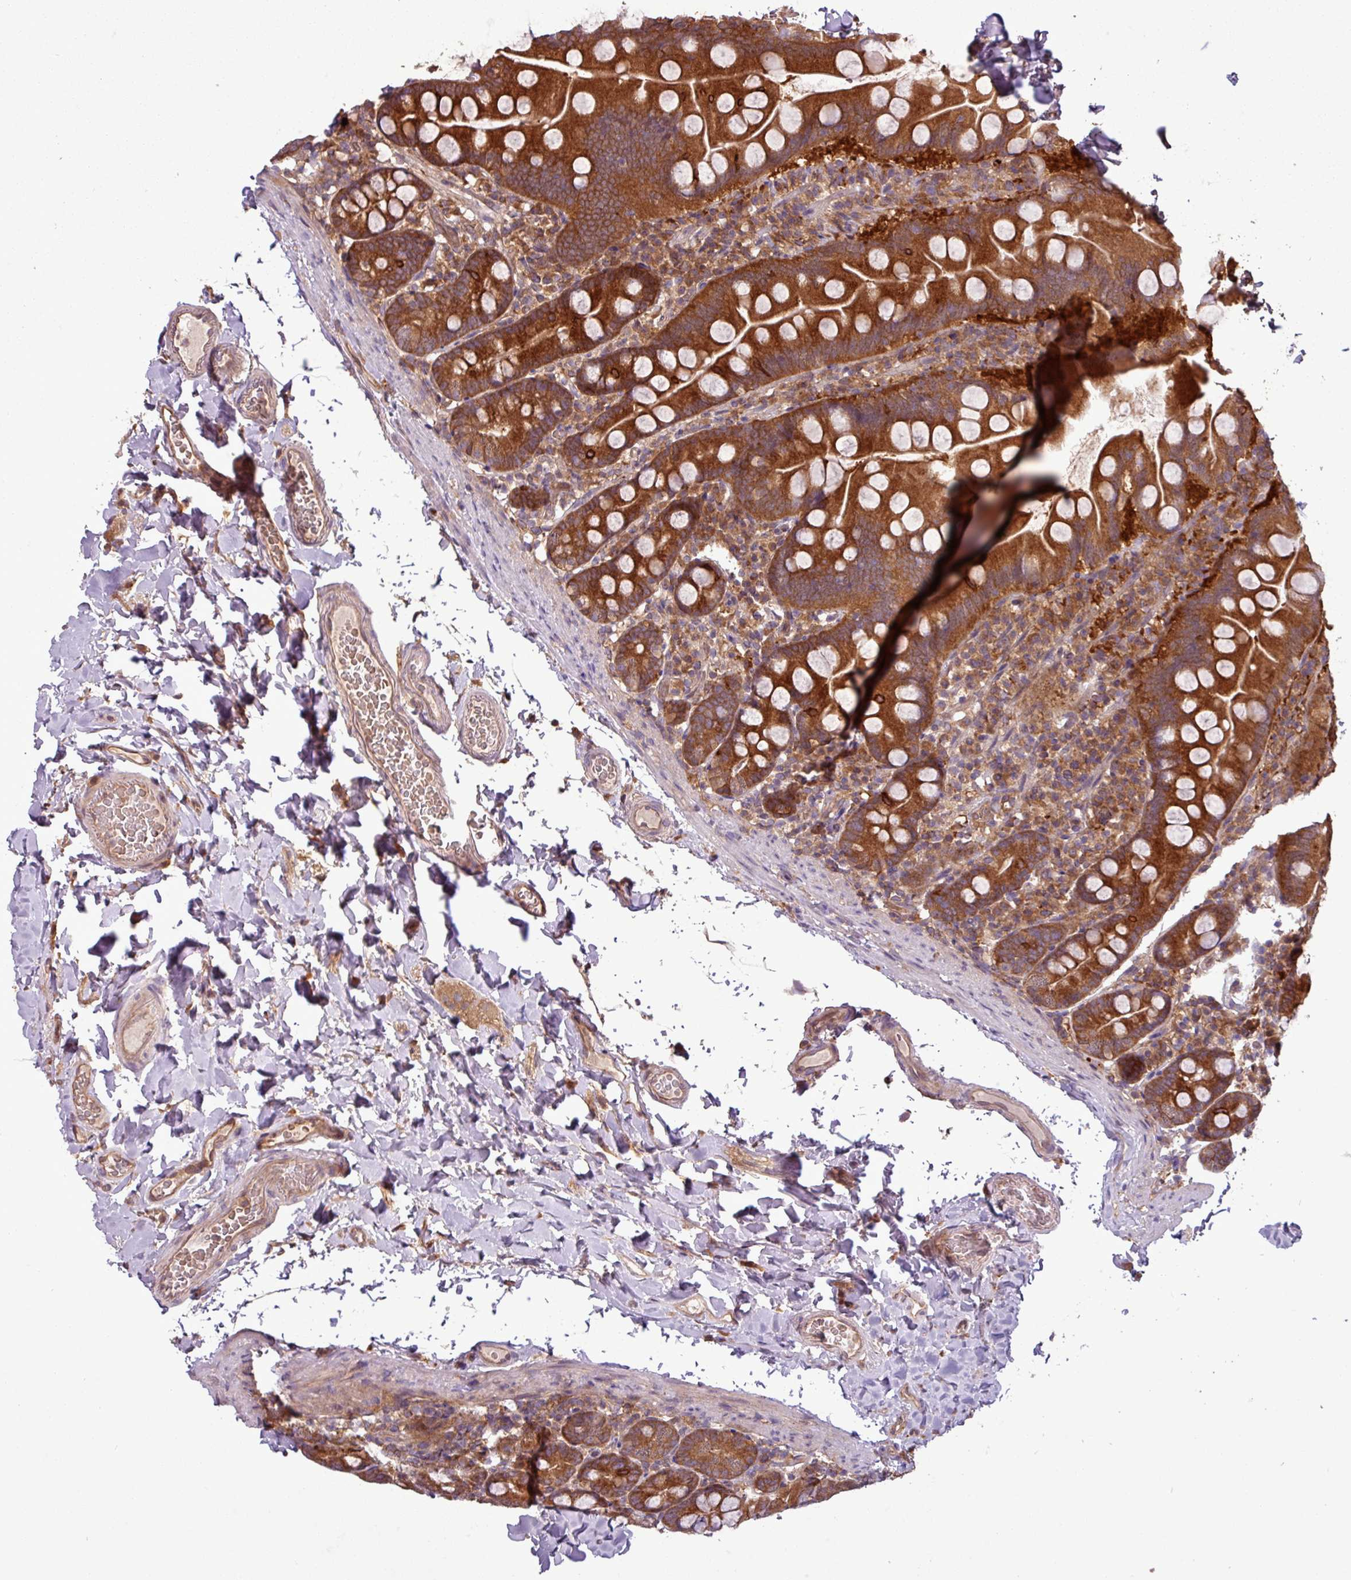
{"staining": {"intensity": "strong", "quantity": ">75%", "location": "cytoplasmic/membranous"}, "tissue": "small intestine", "cell_type": "Glandular cells", "image_type": "normal", "snomed": [{"axis": "morphology", "description": "Normal tissue, NOS"}, {"axis": "topography", "description": "Small intestine"}], "caption": "The photomicrograph reveals staining of unremarkable small intestine, revealing strong cytoplasmic/membranous protein positivity (brown color) within glandular cells. The protein is stained brown, and the nuclei are stained in blue (DAB IHC with brightfield microscopy, high magnification).", "gene": "SIRPB2", "patient": {"sex": "female", "age": 68}}